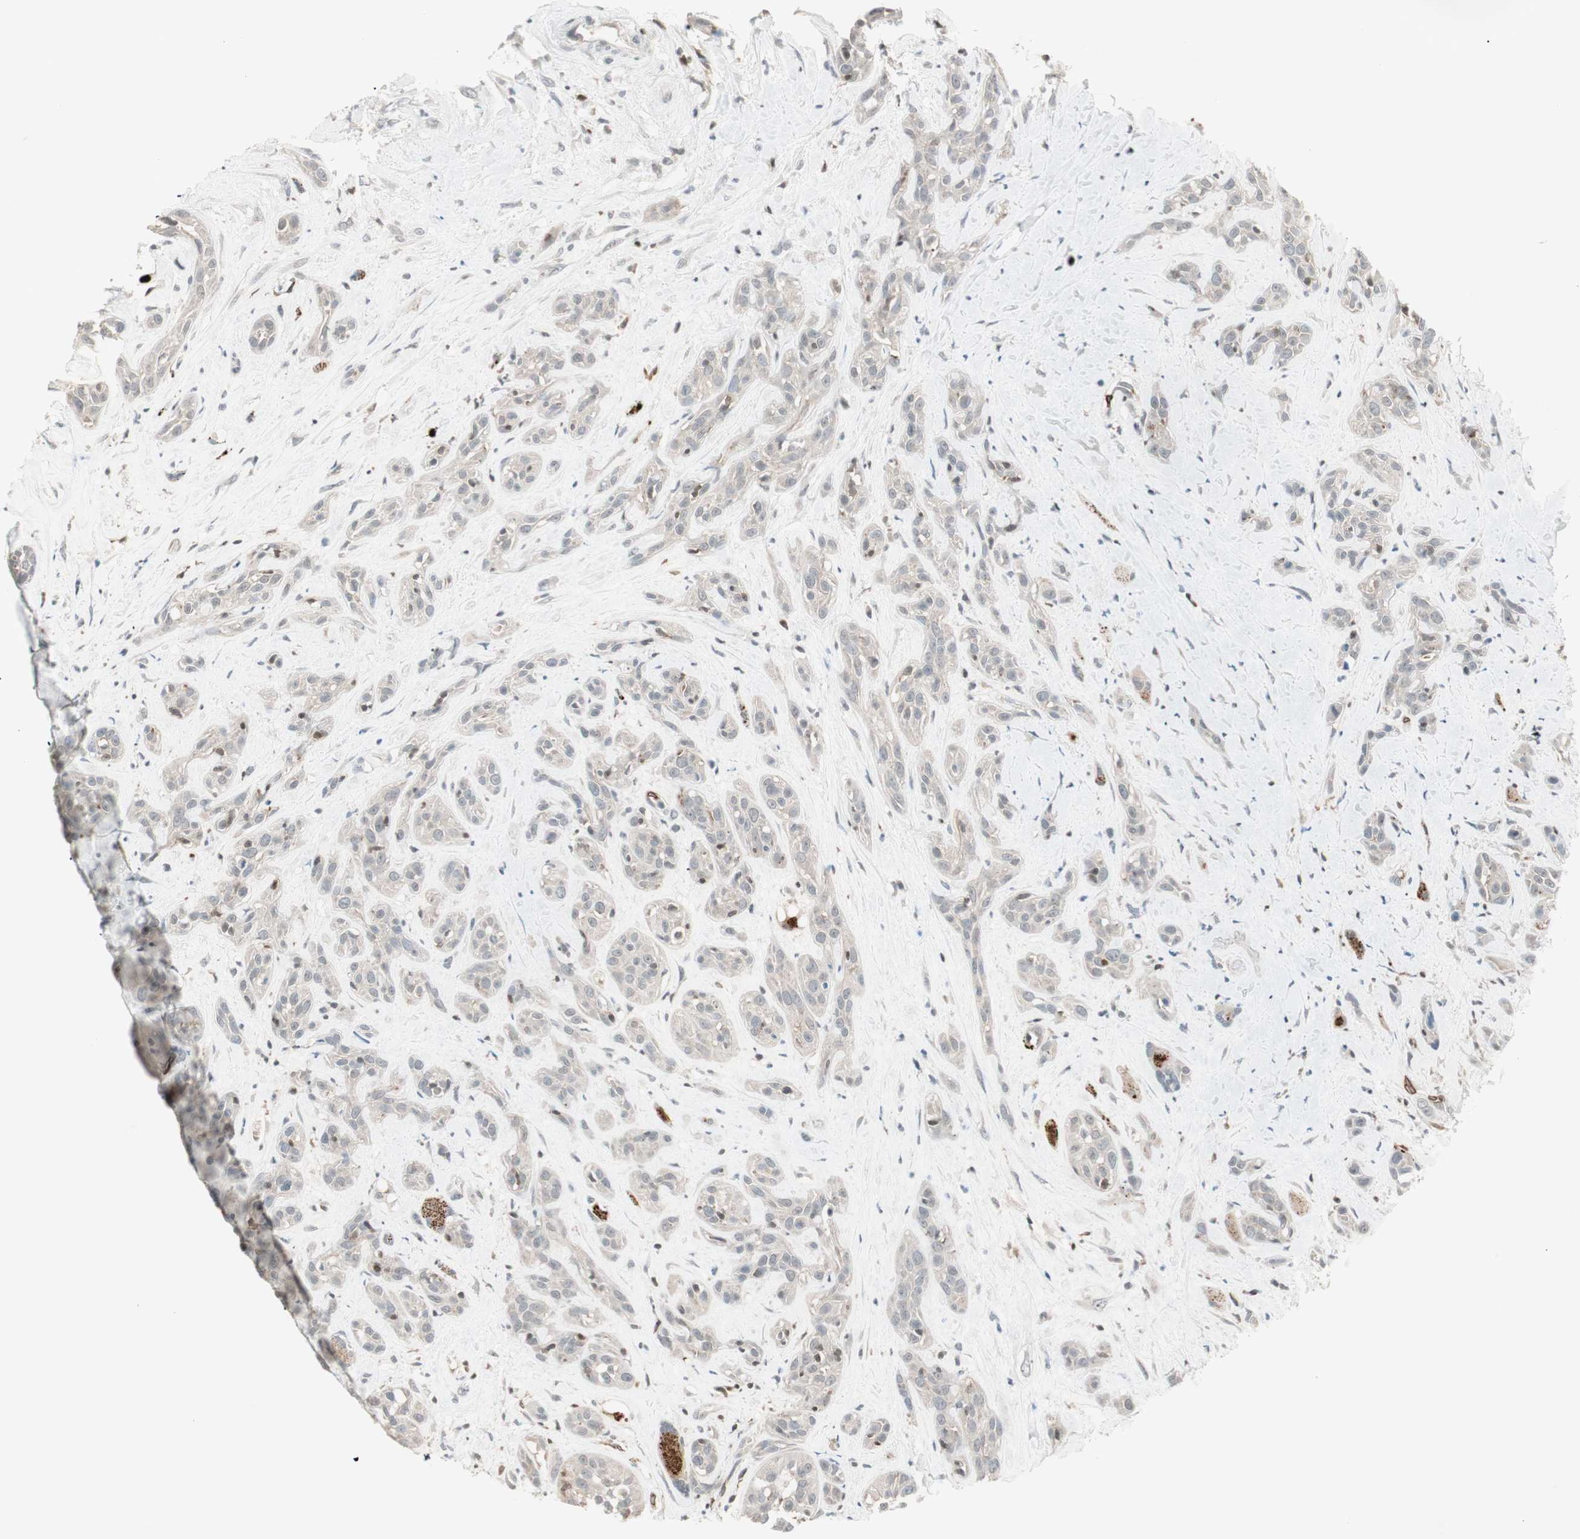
{"staining": {"intensity": "negative", "quantity": "none", "location": "none"}, "tissue": "head and neck cancer", "cell_type": "Tumor cells", "image_type": "cancer", "snomed": [{"axis": "morphology", "description": "Squamous cell carcinoma, NOS"}, {"axis": "topography", "description": "Head-Neck"}], "caption": "Head and neck squamous cell carcinoma was stained to show a protein in brown. There is no significant expression in tumor cells.", "gene": "MAP4K1", "patient": {"sex": "male", "age": 62}}